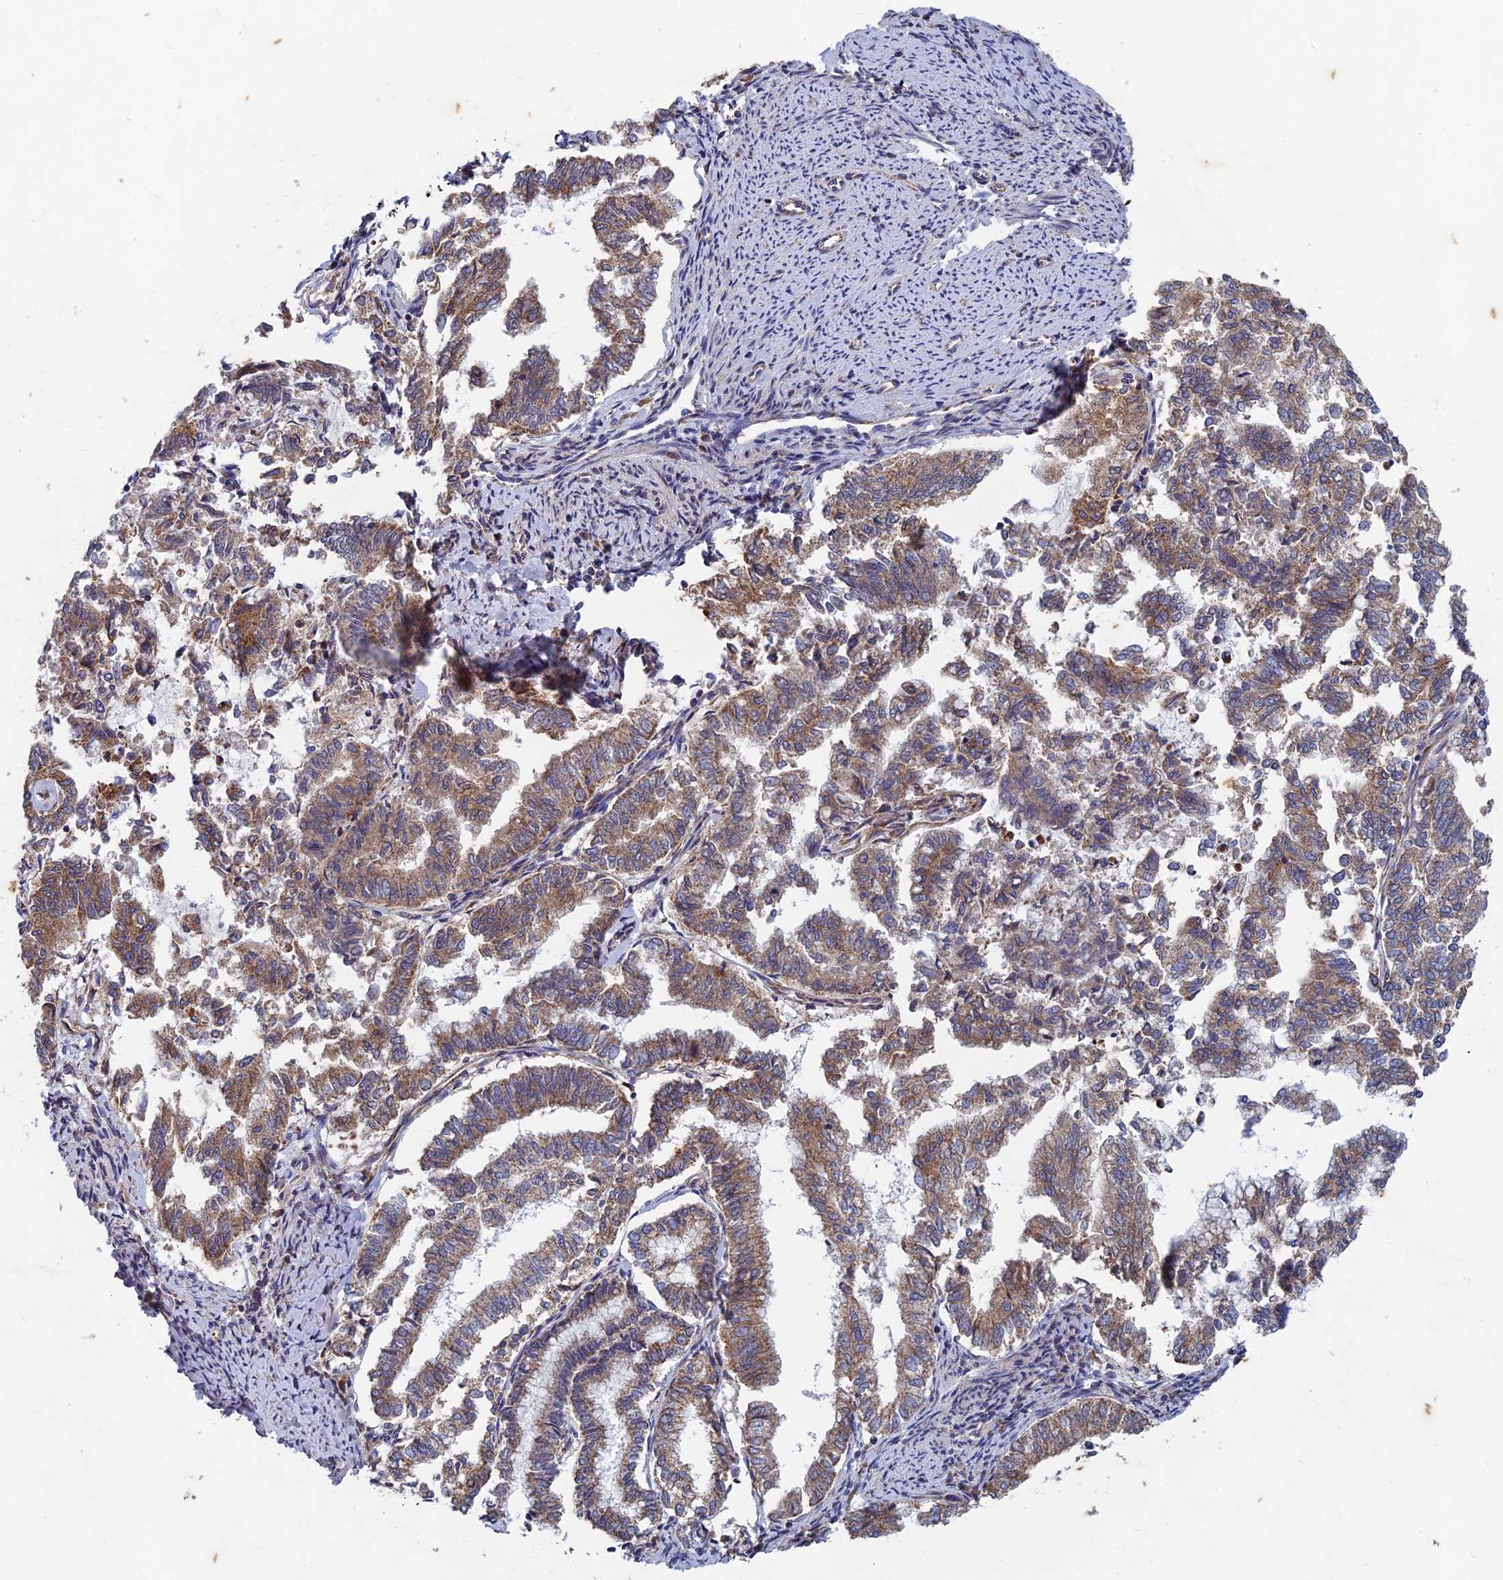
{"staining": {"intensity": "moderate", "quantity": "25%-75%", "location": "cytoplasmic/membranous"}, "tissue": "endometrial cancer", "cell_type": "Tumor cells", "image_type": "cancer", "snomed": [{"axis": "morphology", "description": "Adenocarcinoma, NOS"}, {"axis": "topography", "description": "Endometrium"}], "caption": "A photomicrograph showing moderate cytoplasmic/membranous positivity in about 25%-75% of tumor cells in endometrial adenocarcinoma, as visualized by brown immunohistochemical staining.", "gene": "AP4S1", "patient": {"sex": "female", "age": 79}}